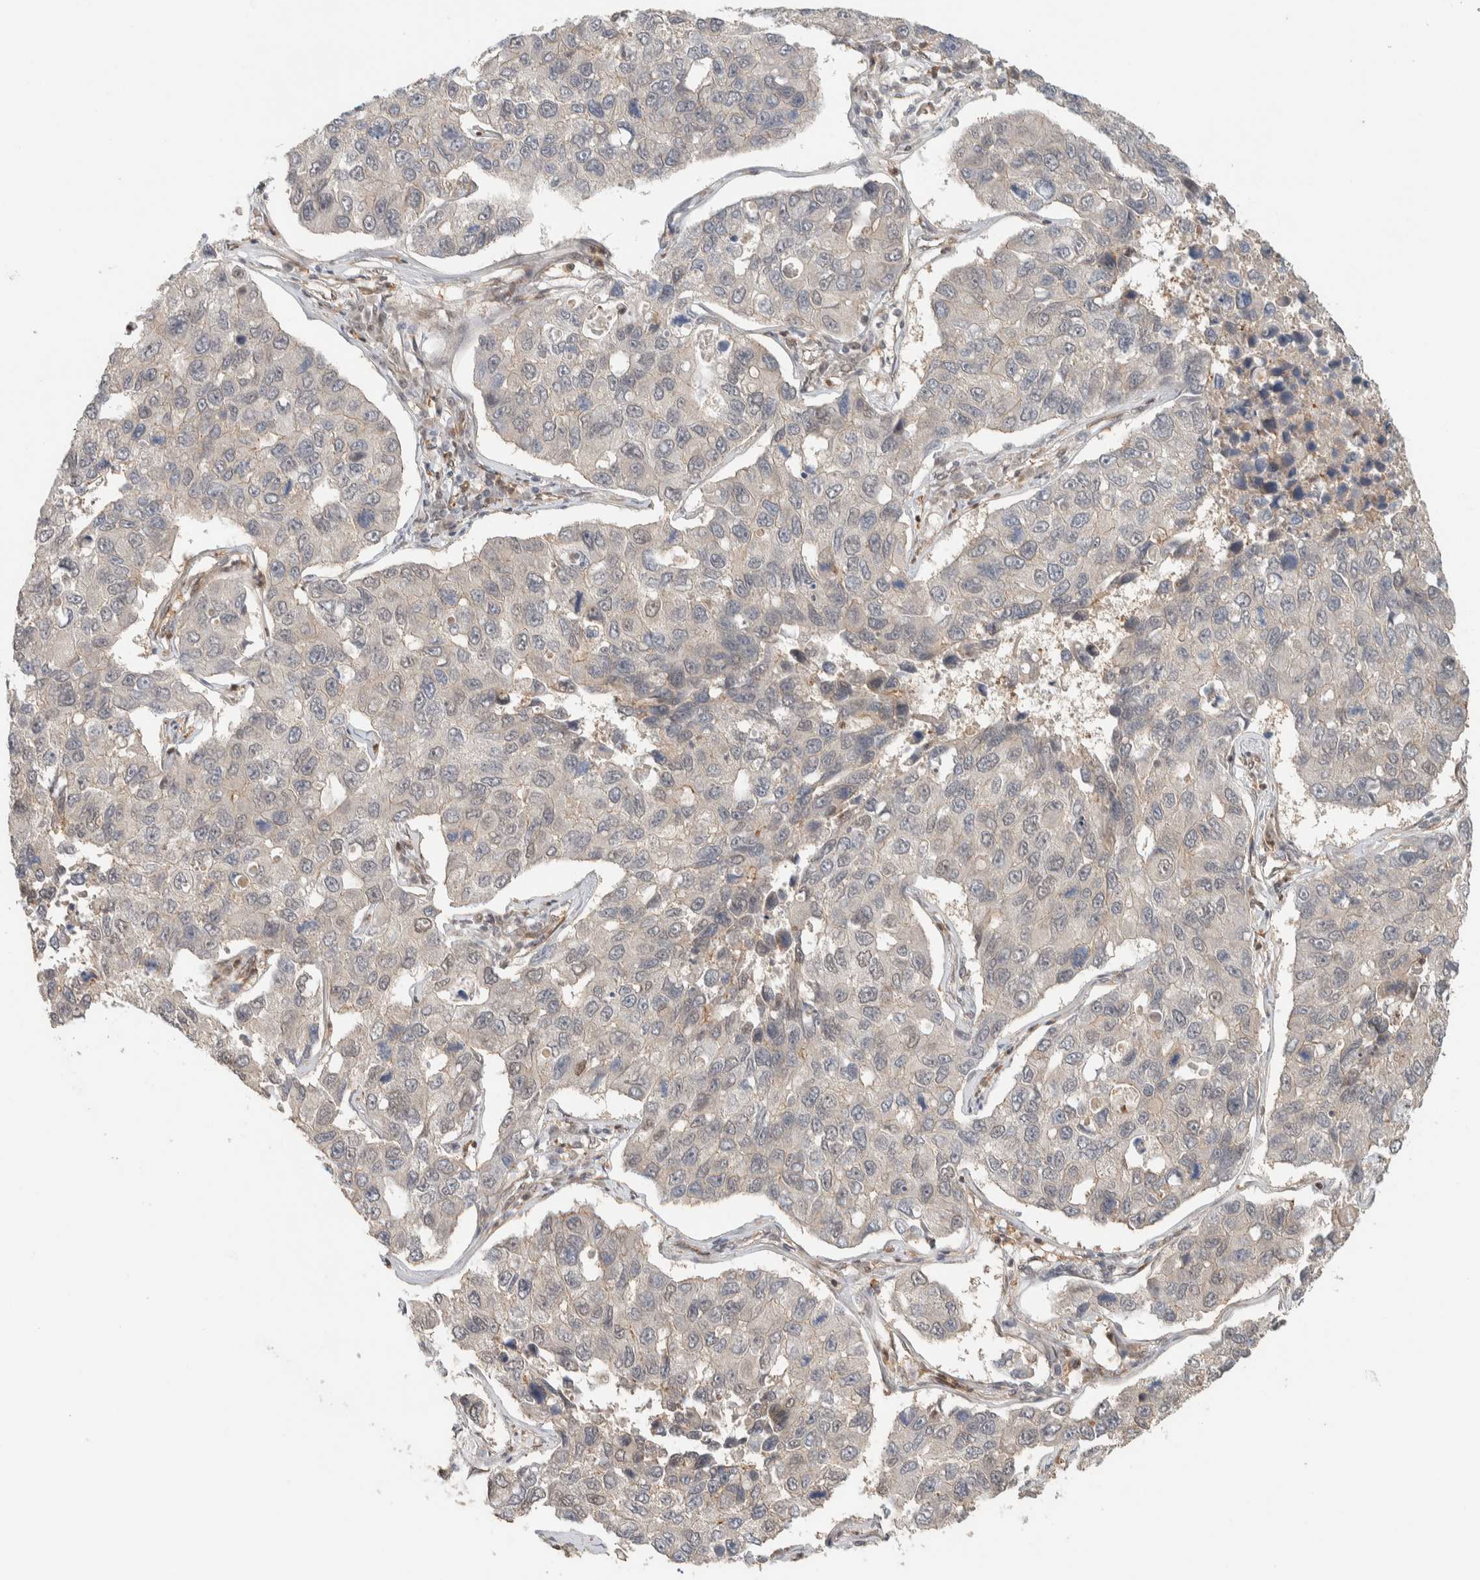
{"staining": {"intensity": "negative", "quantity": "none", "location": "none"}, "tissue": "lung cancer", "cell_type": "Tumor cells", "image_type": "cancer", "snomed": [{"axis": "morphology", "description": "Adenocarcinoma, NOS"}, {"axis": "topography", "description": "Lung"}], "caption": "This micrograph is of lung cancer stained with immunohistochemistry to label a protein in brown with the nuclei are counter-stained blue. There is no expression in tumor cells. Brightfield microscopy of immunohistochemistry stained with DAB (brown) and hematoxylin (blue), captured at high magnification.", "gene": "ZBTB2", "patient": {"sex": "male", "age": 64}}